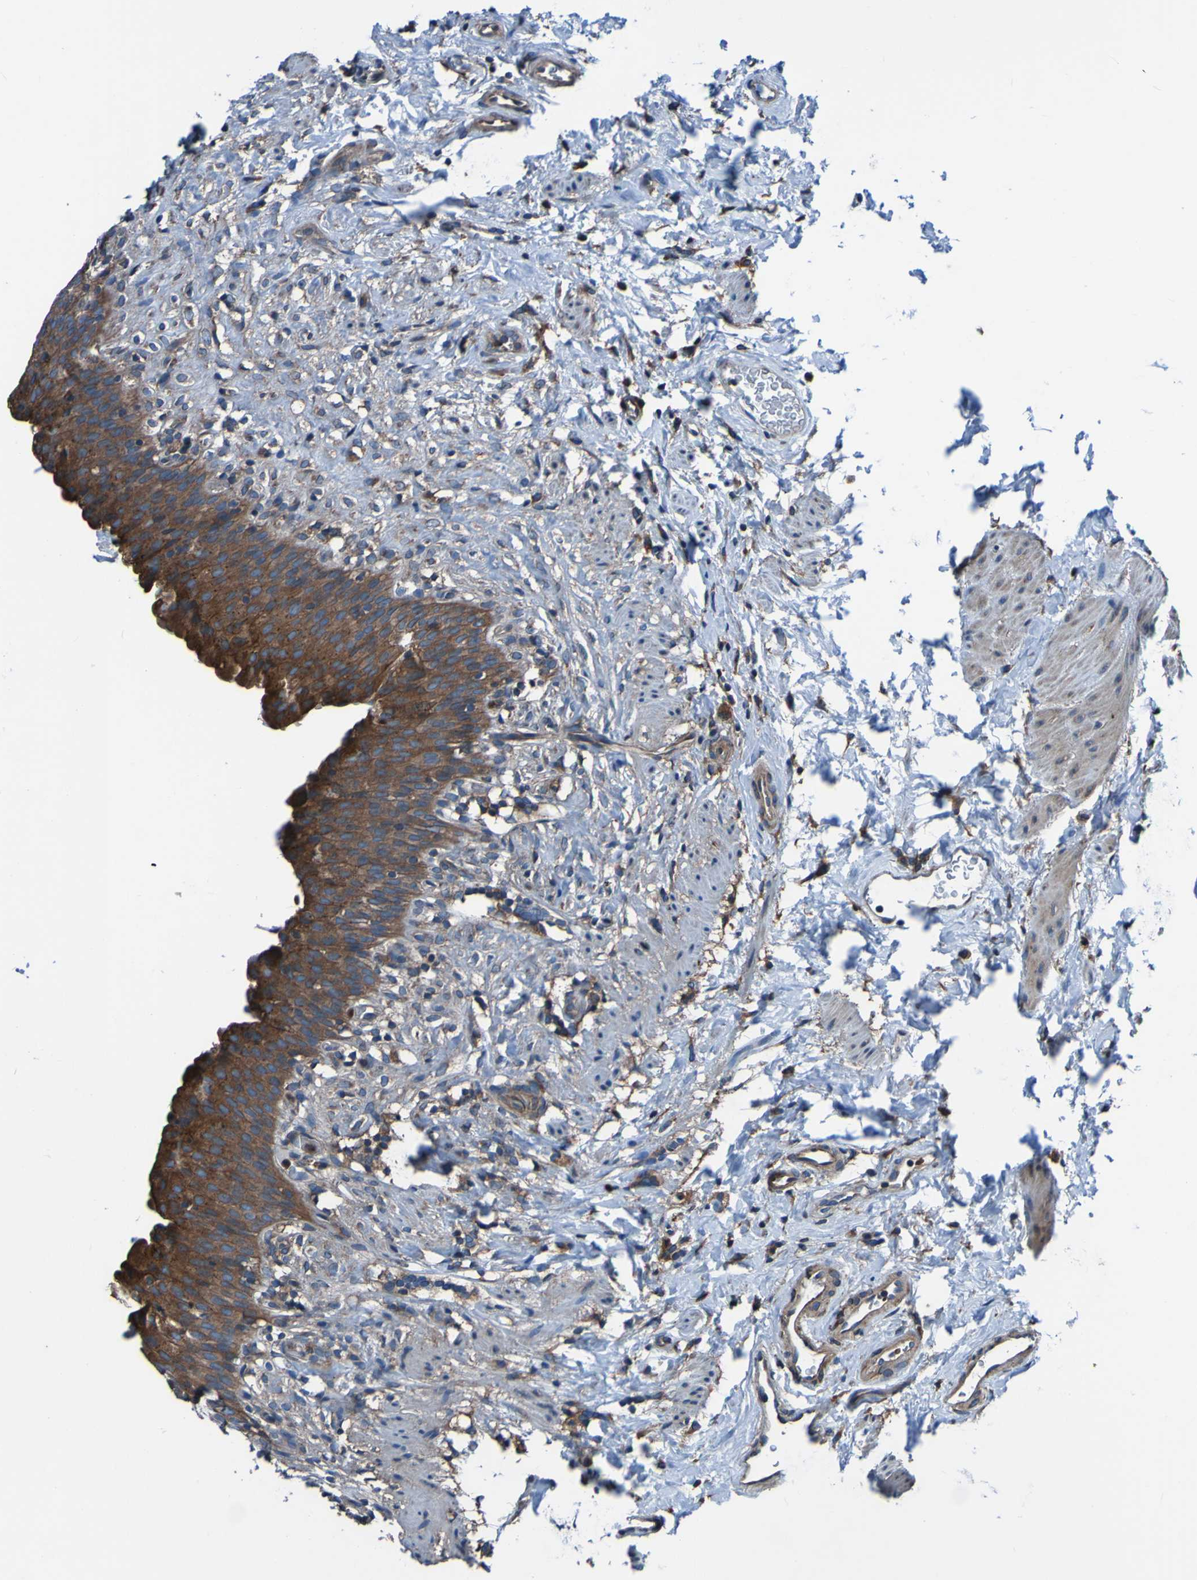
{"staining": {"intensity": "strong", "quantity": "25%-75%", "location": "cytoplasmic/membranous"}, "tissue": "urinary bladder", "cell_type": "Urothelial cells", "image_type": "normal", "snomed": [{"axis": "morphology", "description": "Normal tissue, NOS"}, {"axis": "topography", "description": "Urinary bladder"}], "caption": "This is an image of immunohistochemistry staining of normal urinary bladder, which shows strong staining in the cytoplasmic/membranous of urothelial cells.", "gene": "RAB5B", "patient": {"sex": "female", "age": 79}}